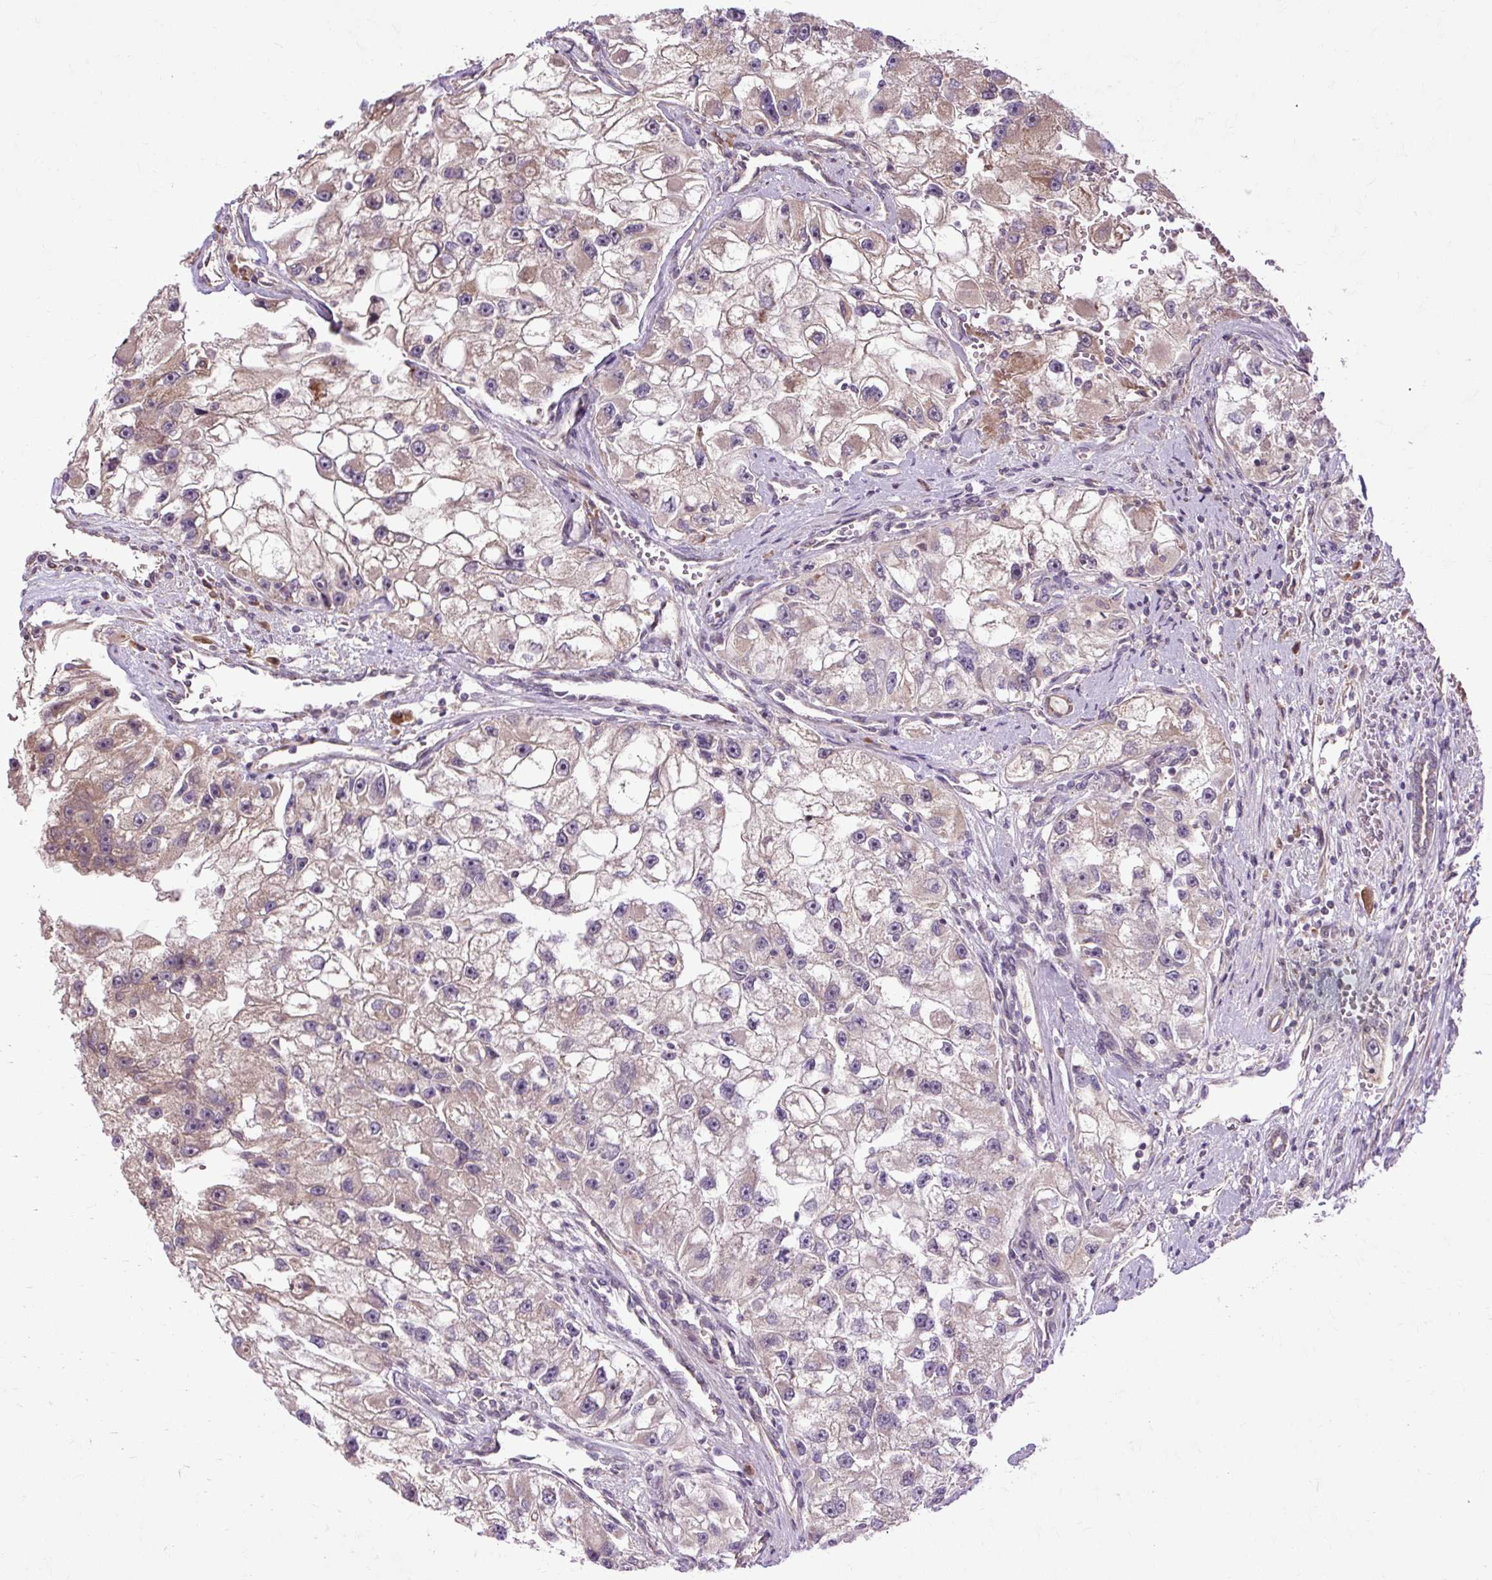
{"staining": {"intensity": "moderate", "quantity": "<25%", "location": "cytoplasmic/membranous"}, "tissue": "renal cancer", "cell_type": "Tumor cells", "image_type": "cancer", "snomed": [{"axis": "morphology", "description": "Adenocarcinoma, NOS"}, {"axis": "topography", "description": "Kidney"}], "caption": "Immunohistochemical staining of human adenocarcinoma (renal) exhibits low levels of moderate cytoplasmic/membranous protein positivity in approximately <25% of tumor cells.", "gene": "FLRT1", "patient": {"sex": "male", "age": 63}}